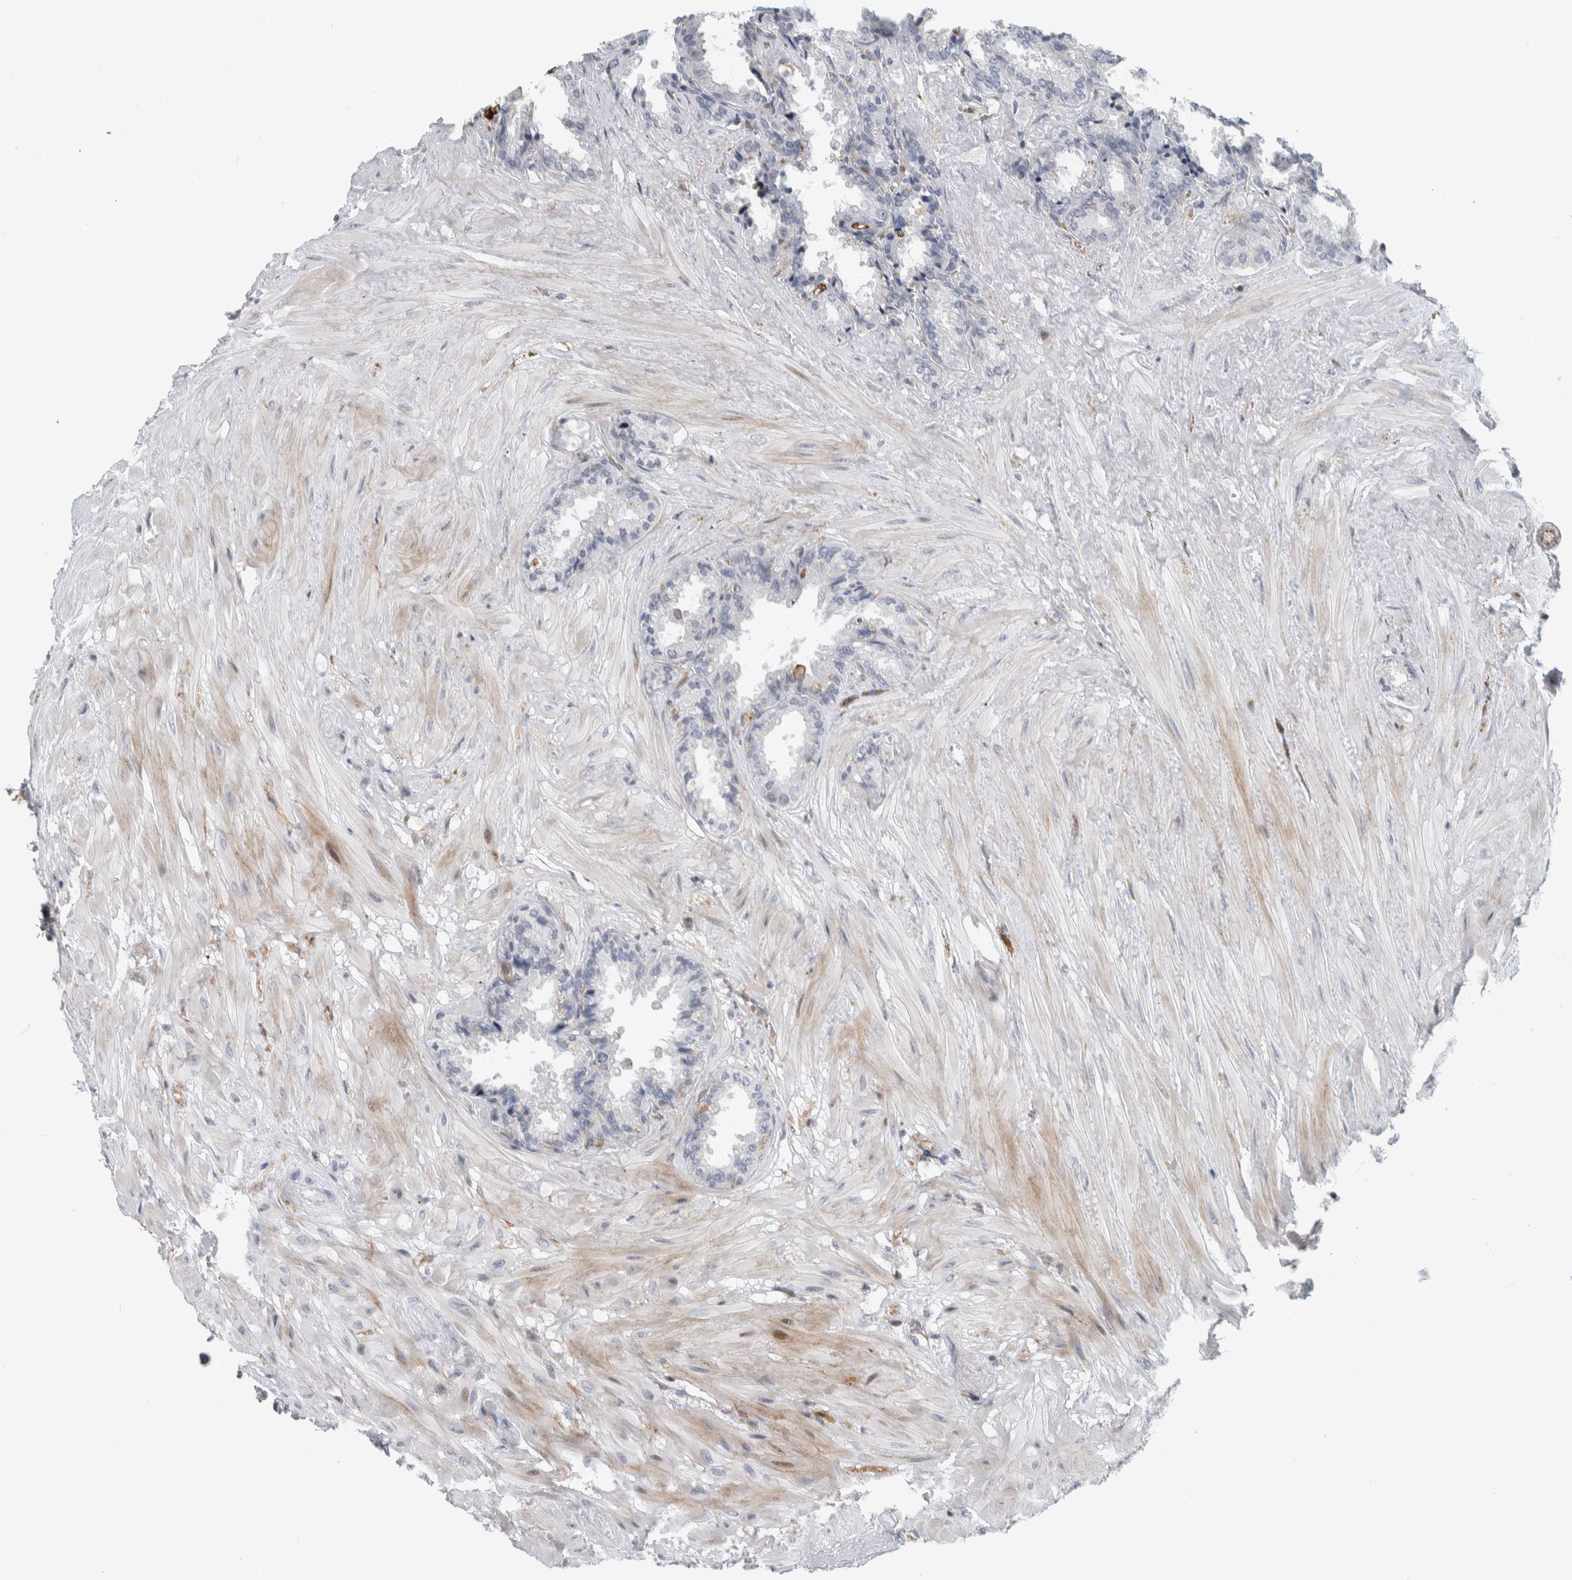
{"staining": {"intensity": "strong", "quantity": "<25%", "location": "cytoplasmic/membranous,nuclear"}, "tissue": "seminal vesicle", "cell_type": "Glandular cells", "image_type": "normal", "snomed": [{"axis": "morphology", "description": "Normal tissue, NOS"}, {"axis": "topography", "description": "Seminal veicle"}], "caption": "Seminal vesicle stained with DAB (3,3'-diaminobenzidine) immunohistochemistry (IHC) reveals medium levels of strong cytoplasmic/membranous,nuclear staining in about <25% of glandular cells.", "gene": "MSL1", "patient": {"sex": "male", "age": 46}}